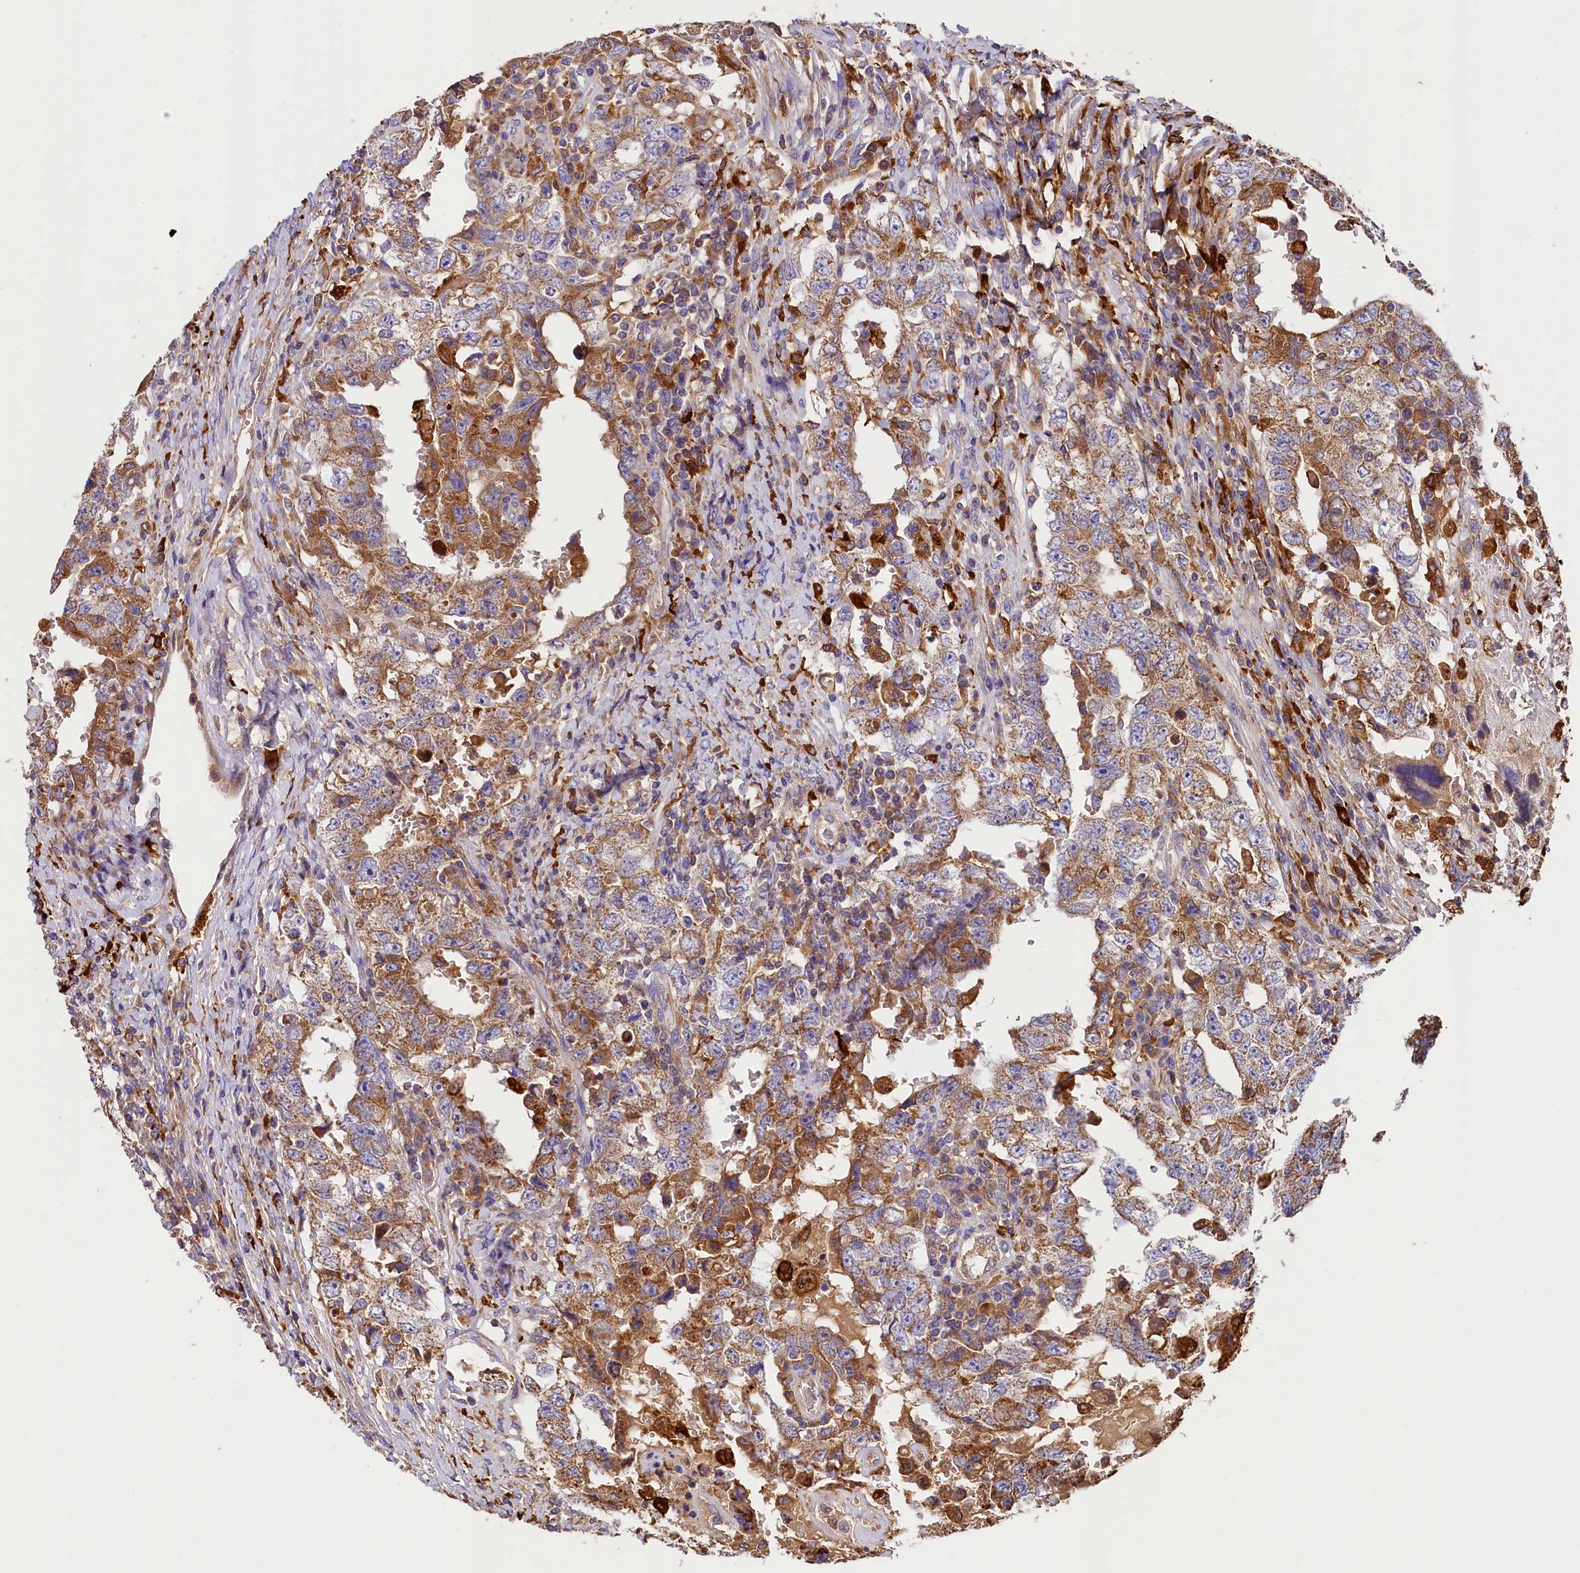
{"staining": {"intensity": "moderate", "quantity": ">75%", "location": "cytoplasmic/membranous"}, "tissue": "testis cancer", "cell_type": "Tumor cells", "image_type": "cancer", "snomed": [{"axis": "morphology", "description": "Carcinoma, Embryonal, NOS"}, {"axis": "topography", "description": "Testis"}], "caption": "IHC histopathology image of embryonal carcinoma (testis) stained for a protein (brown), which reveals medium levels of moderate cytoplasmic/membranous positivity in about >75% of tumor cells.", "gene": "SEC31B", "patient": {"sex": "male", "age": 26}}